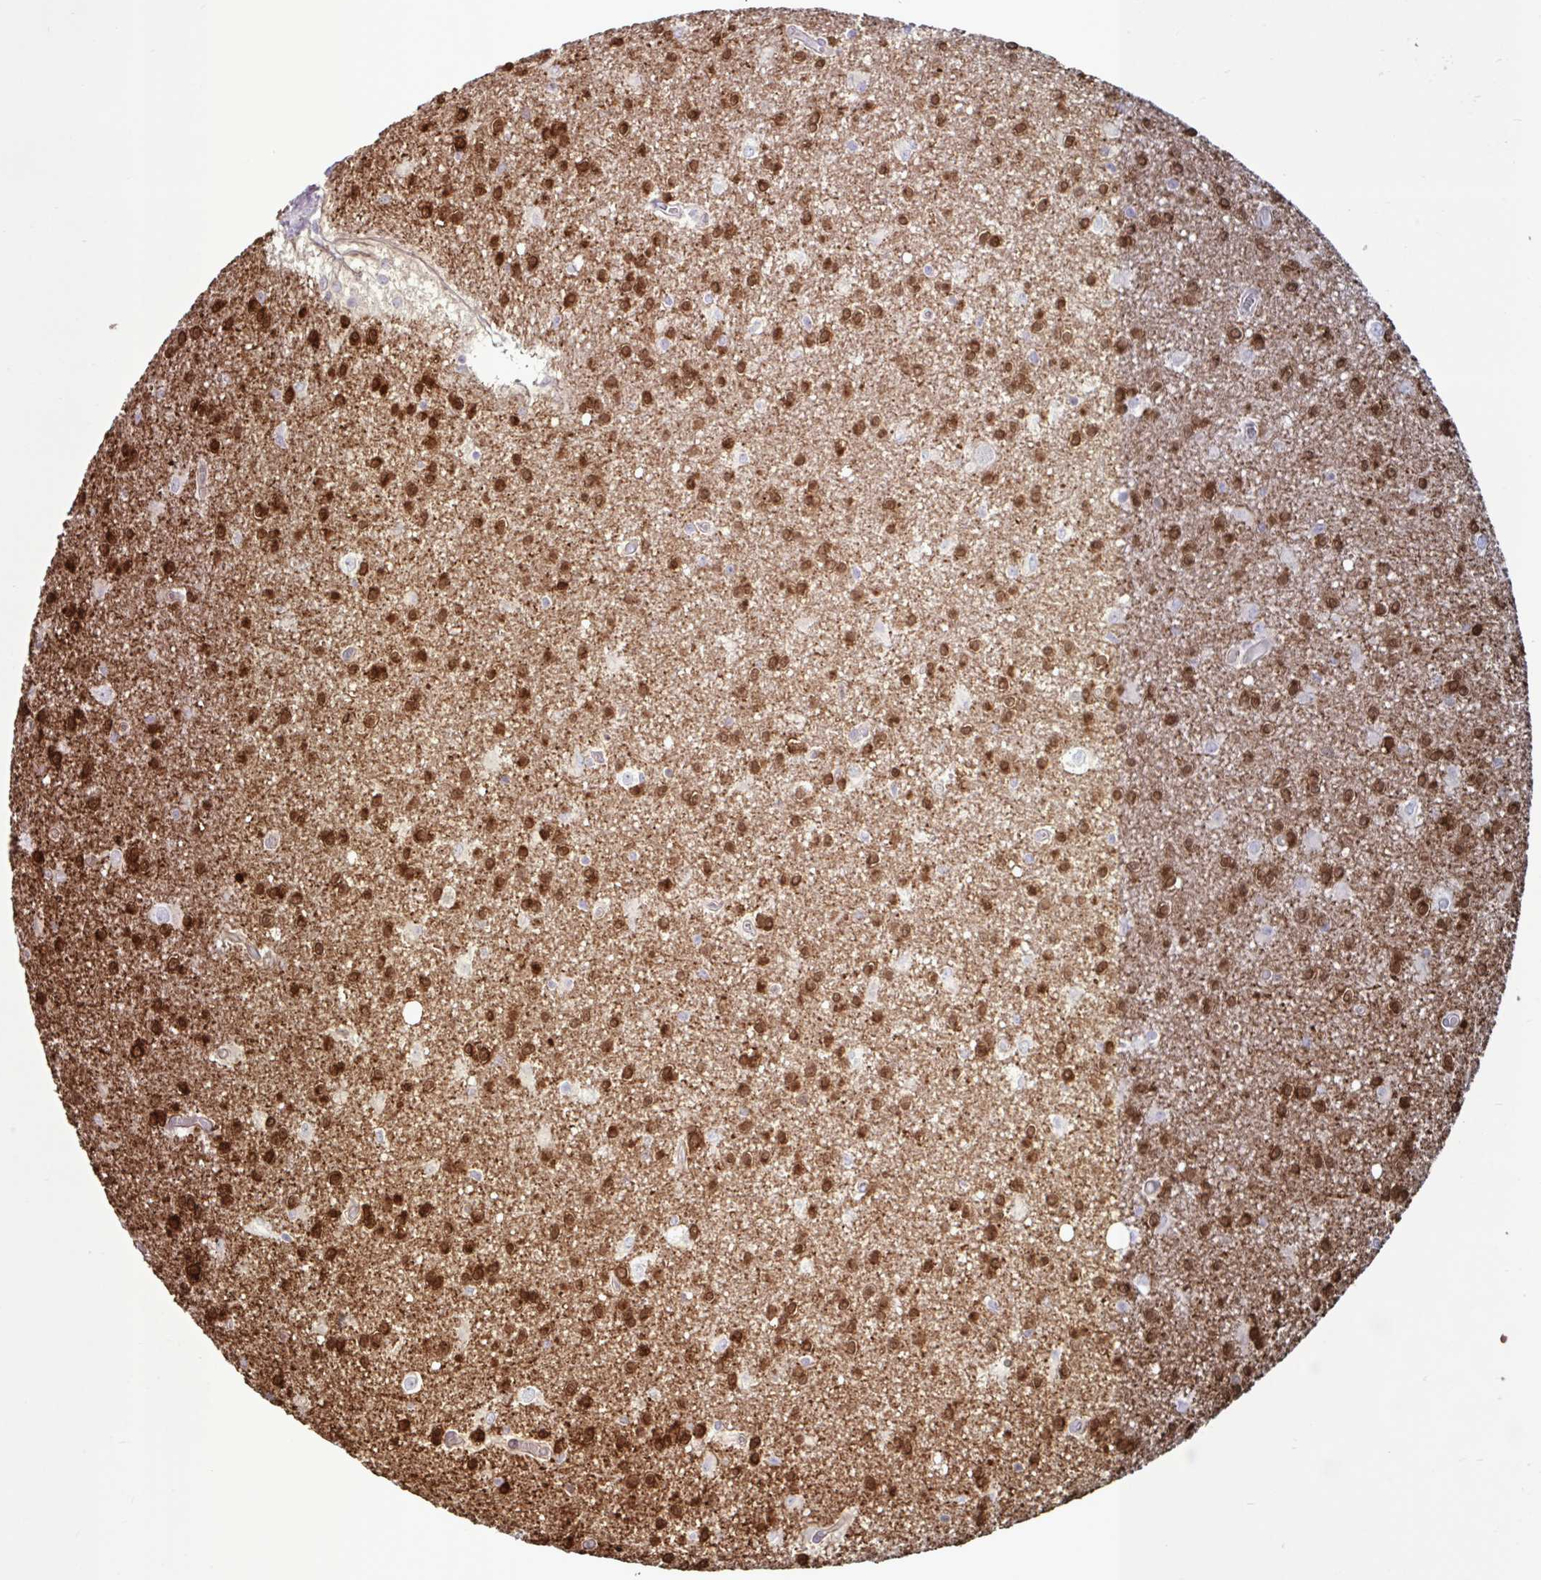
{"staining": {"intensity": "strong", "quantity": ">75%", "location": "cytoplasmic/membranous"}, "tissue": "glioma", "cell_type": "Tumor cells", "image_type": "cancer", "snomed": [{"axis": "morphology", "description": "Glioma, malignant, High grade"}, {"axis": "topography", "description": "Brain"}], "caption": "Immunohistochemical staining of human glioma displays strong cytoplasmic/membranous protein staining in about >75% of tumor cells.", "gene": "GLTP", "patient": {"sex": "male", "age": 48}}